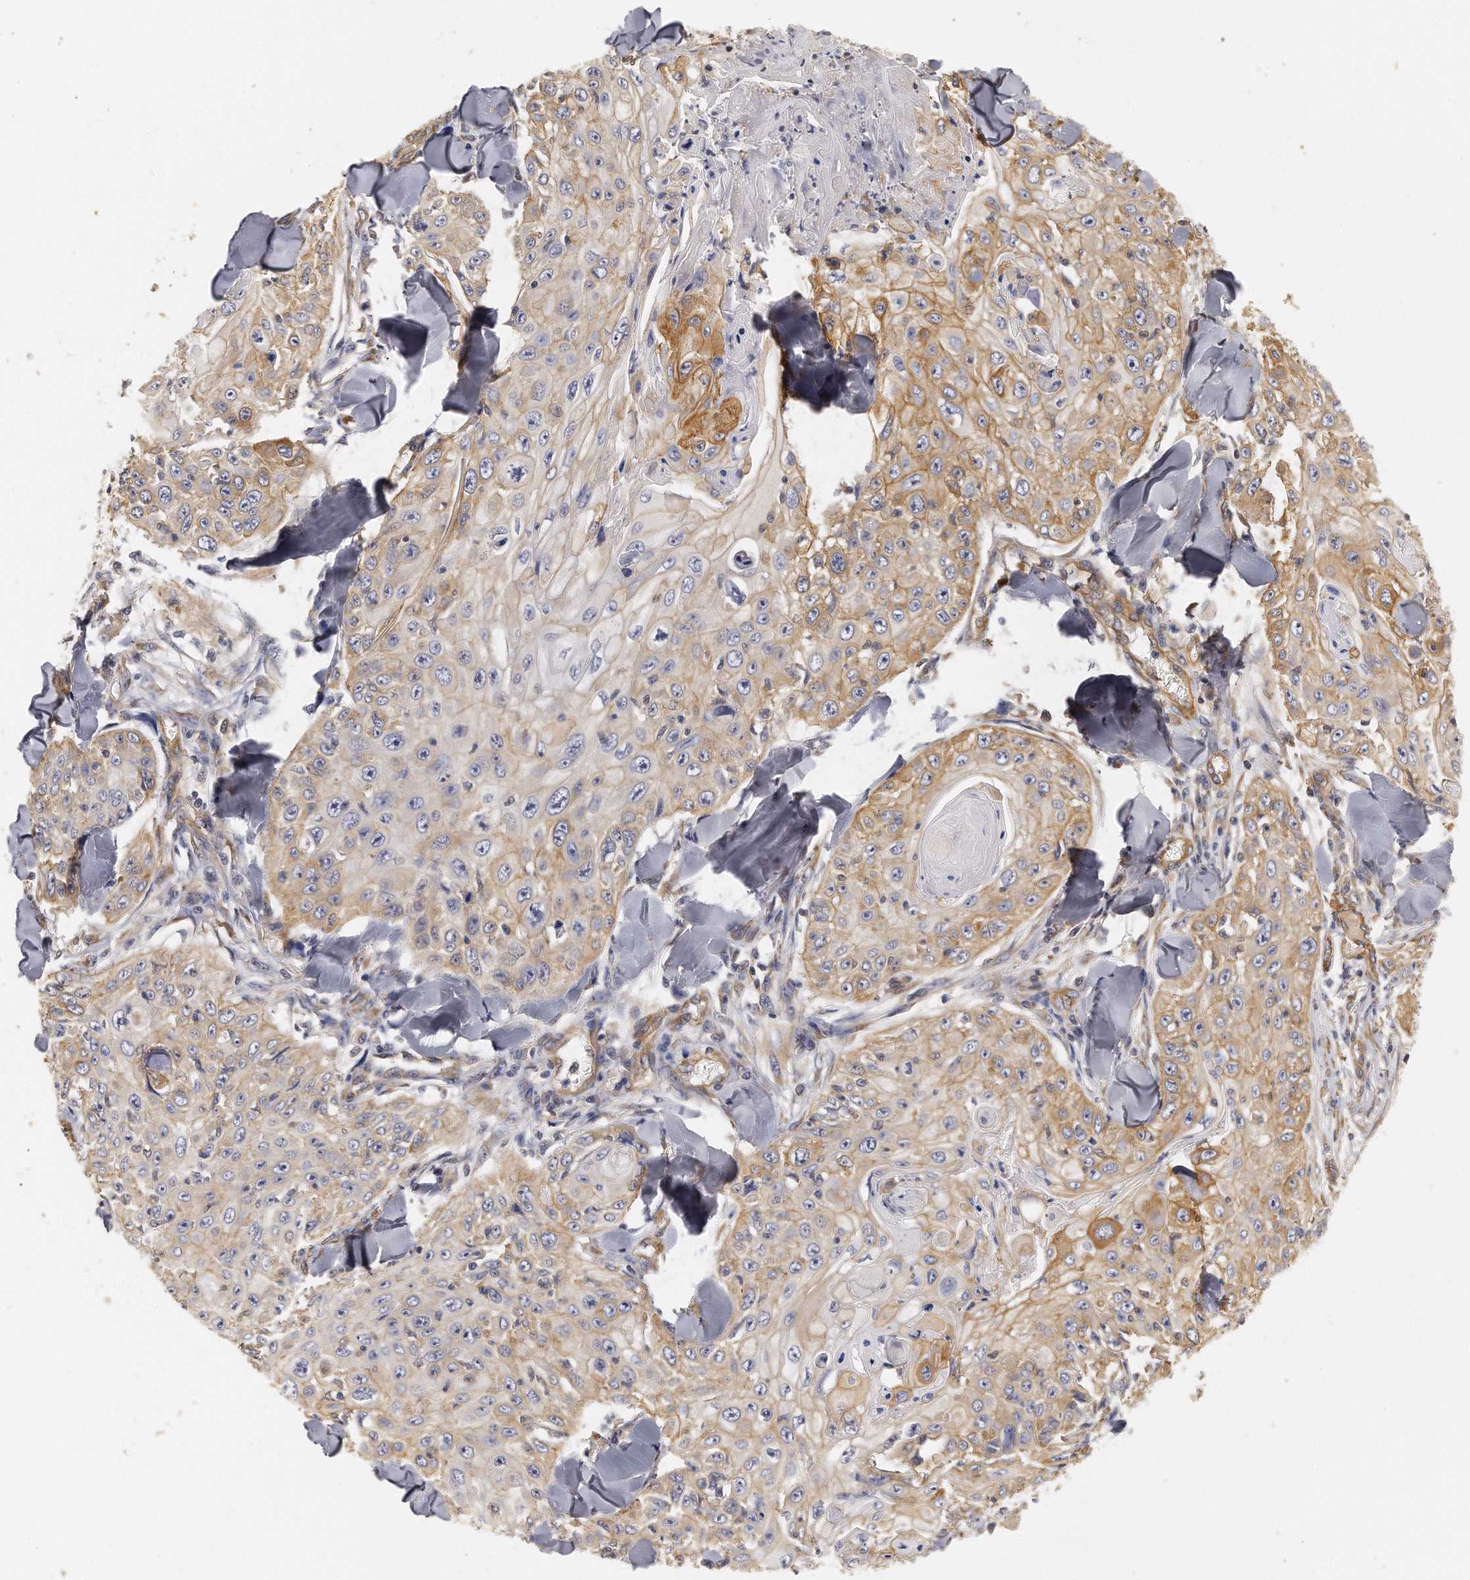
{"staining": {"intensity": "moderate", "quantity": "25%-75%", "location": "cytoplasmic/membranous"}, "tissue": "skin cancer", "cell_type": "Tumor cells", "image_type": "cancer", "snomed": [{"axis": "morphology", "description": "Squamous cell carcinoma, NOS"}, {"axis": "topography", "description": "Skin"}], "caption": "Skin cancer (squamous cell carcinoma) stained with immunohistochemistry (IHC) reveals moderate cytoplasmic/membranous positivity in about 25%-75% of tumor cells.", "gene": "CHST7", "patient": {"sex": "male", "age": 86}}